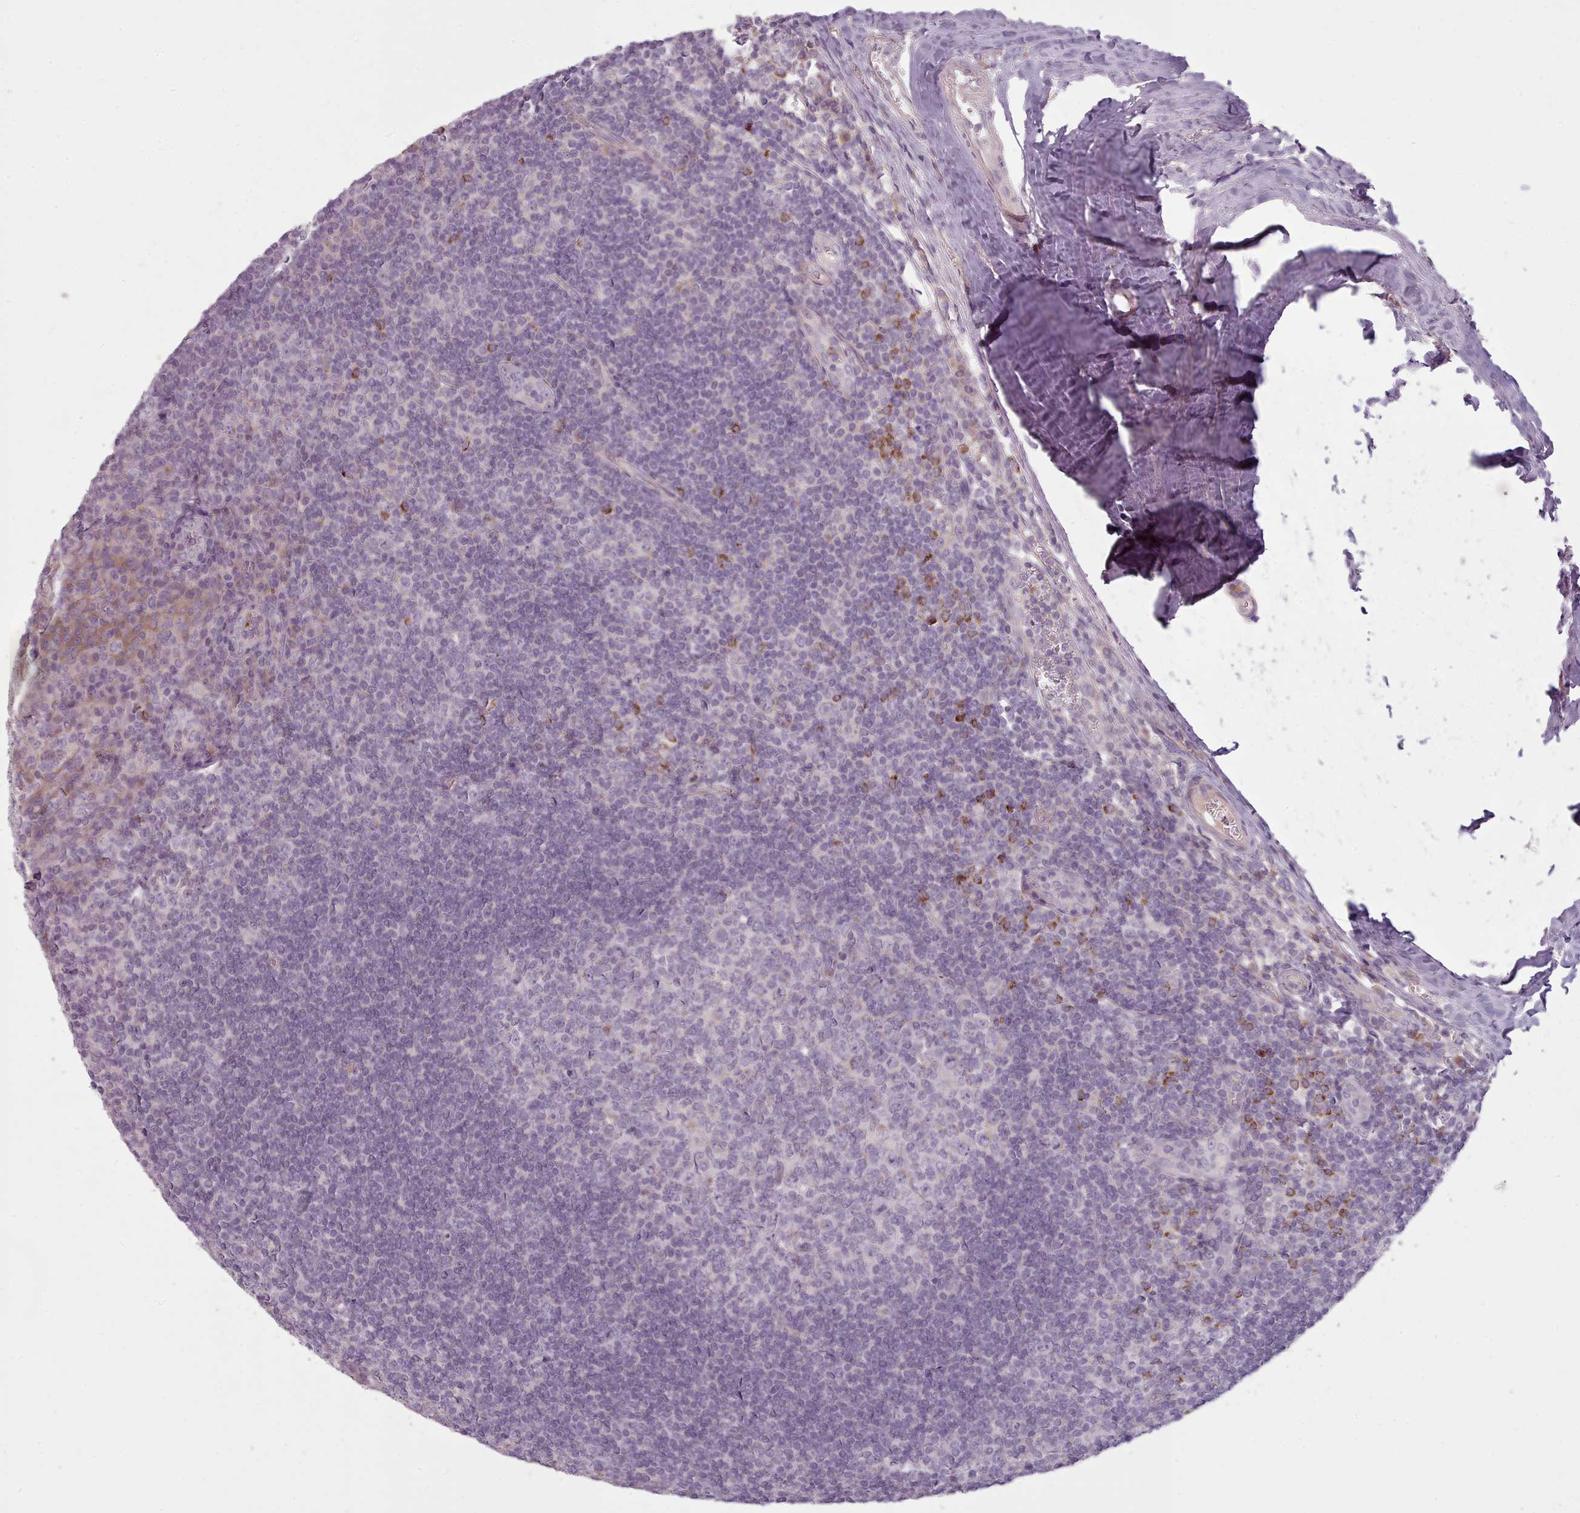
{"staining": {"intensity": "negative", "quantity": "none", "location": "none"}, "tissue": "tonsil", "cell_type": "Germinal center cells", "image_type": "normal", "snomed": [{"axis": "morphology", "description": "Normal tissue, NOS"}, {"axis": "topography", "description": "Tonsil"}], "caption": "IHC histopathology image of benign tonsil stained for a protein (brown), which exhibits no staining in germinal center cells. Brightfield microscopy of immunohistochemistry stained with DAB (brown) and hematoxylin (blue), captured at high magnification.", "gene": "LAPTM5", "patient": {"sex": "male", "age": 27}}